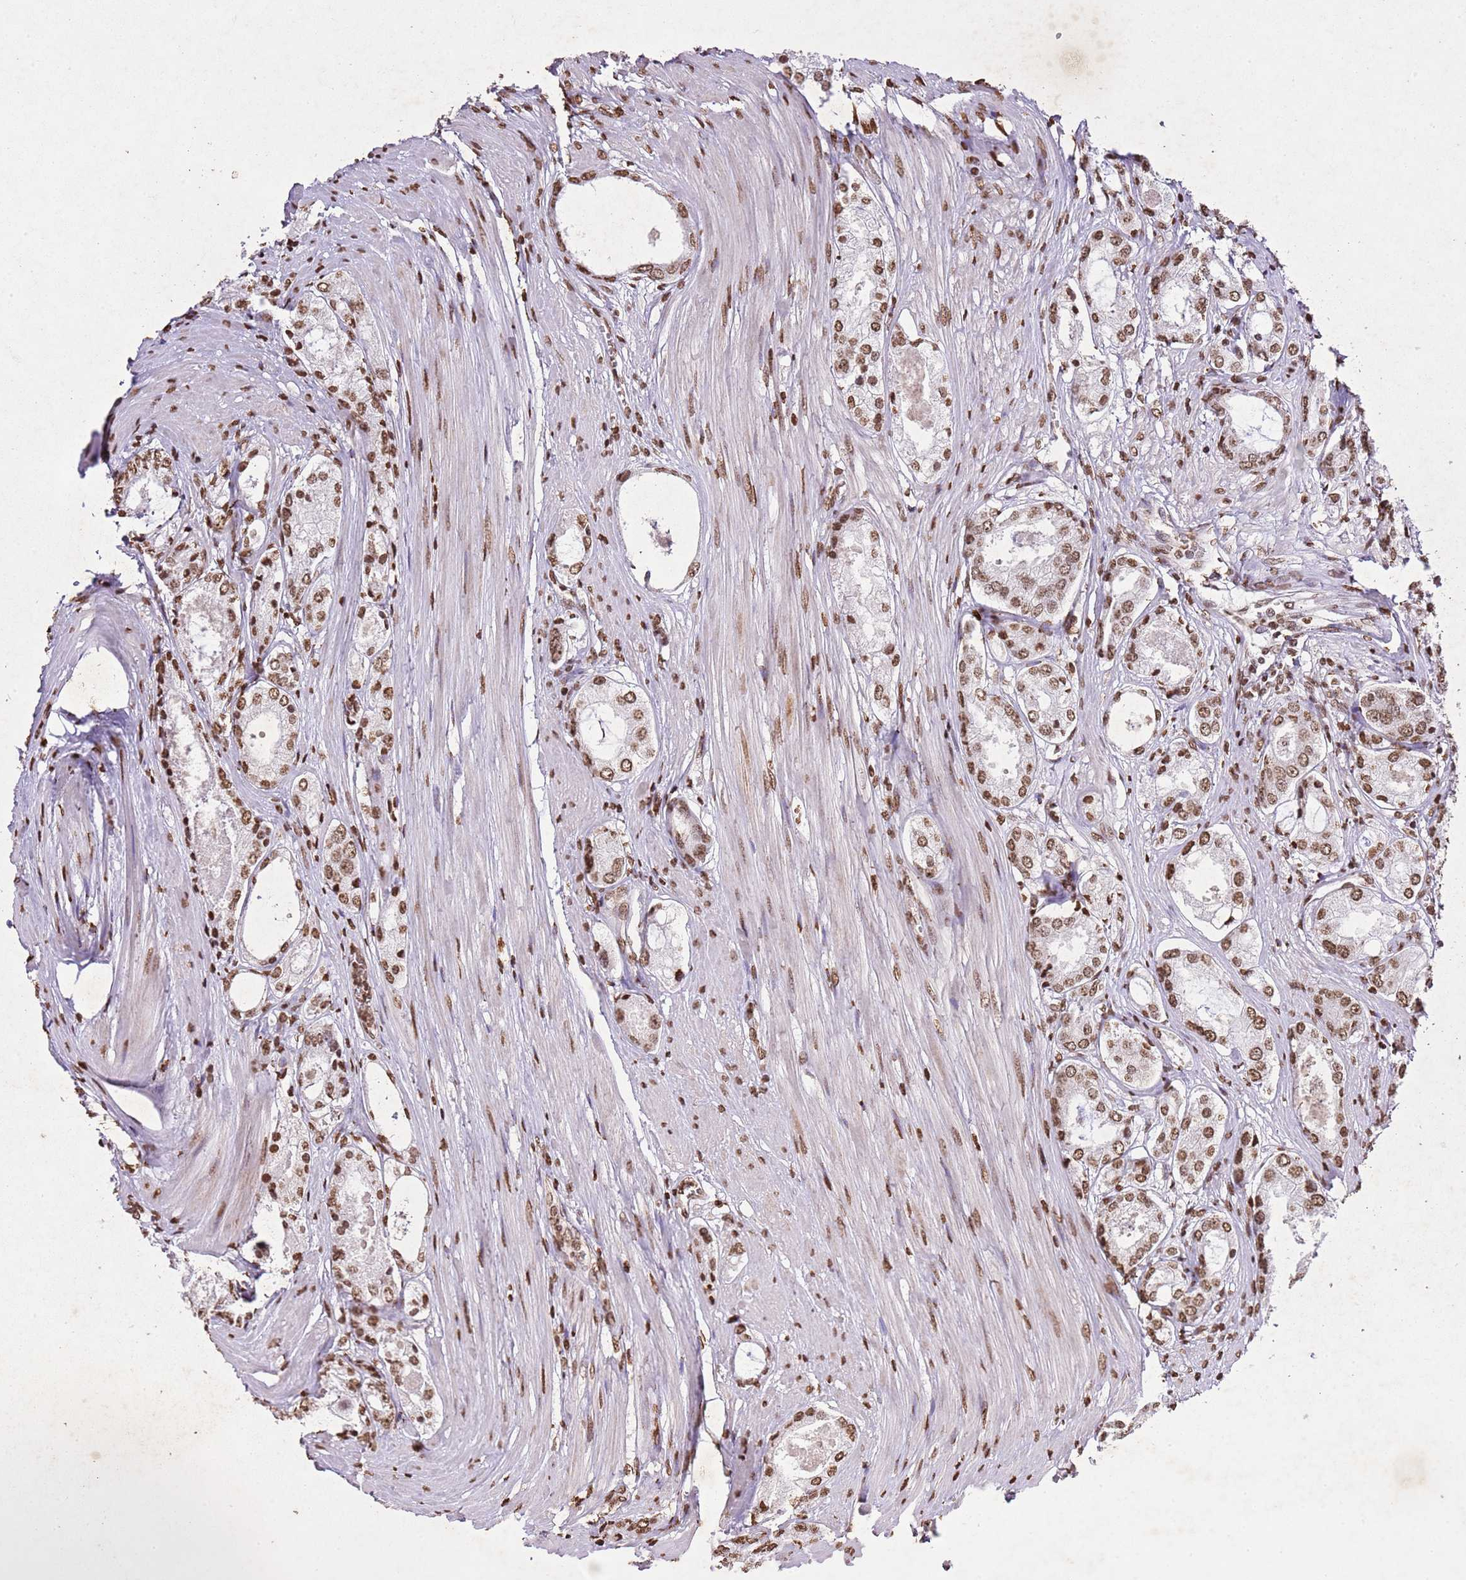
{"staining": {"intensity": "moderate", "quantity": ">75%", "location": "nuclear"}, "tissue": "prostate cancer", "cell_type": "Tumor cells", "image_type": "cancer", "snomed": [{"axis": "morphology", "description": "Adenocarcinoma, Low grade"}, {"axis": "topography", "description": "Prostate"}], "caption": "A brown stain shows moderate nuclear expression of a protein in human prostate adenocarcinoma (low-grade) tumor cells. (DAB (3,3'-diaminobenzidine) IHC, brown staining for protein, blue staining for nuclei).", "gene": "BMAL1", "patient": {"sex": "male", "age": 68}}